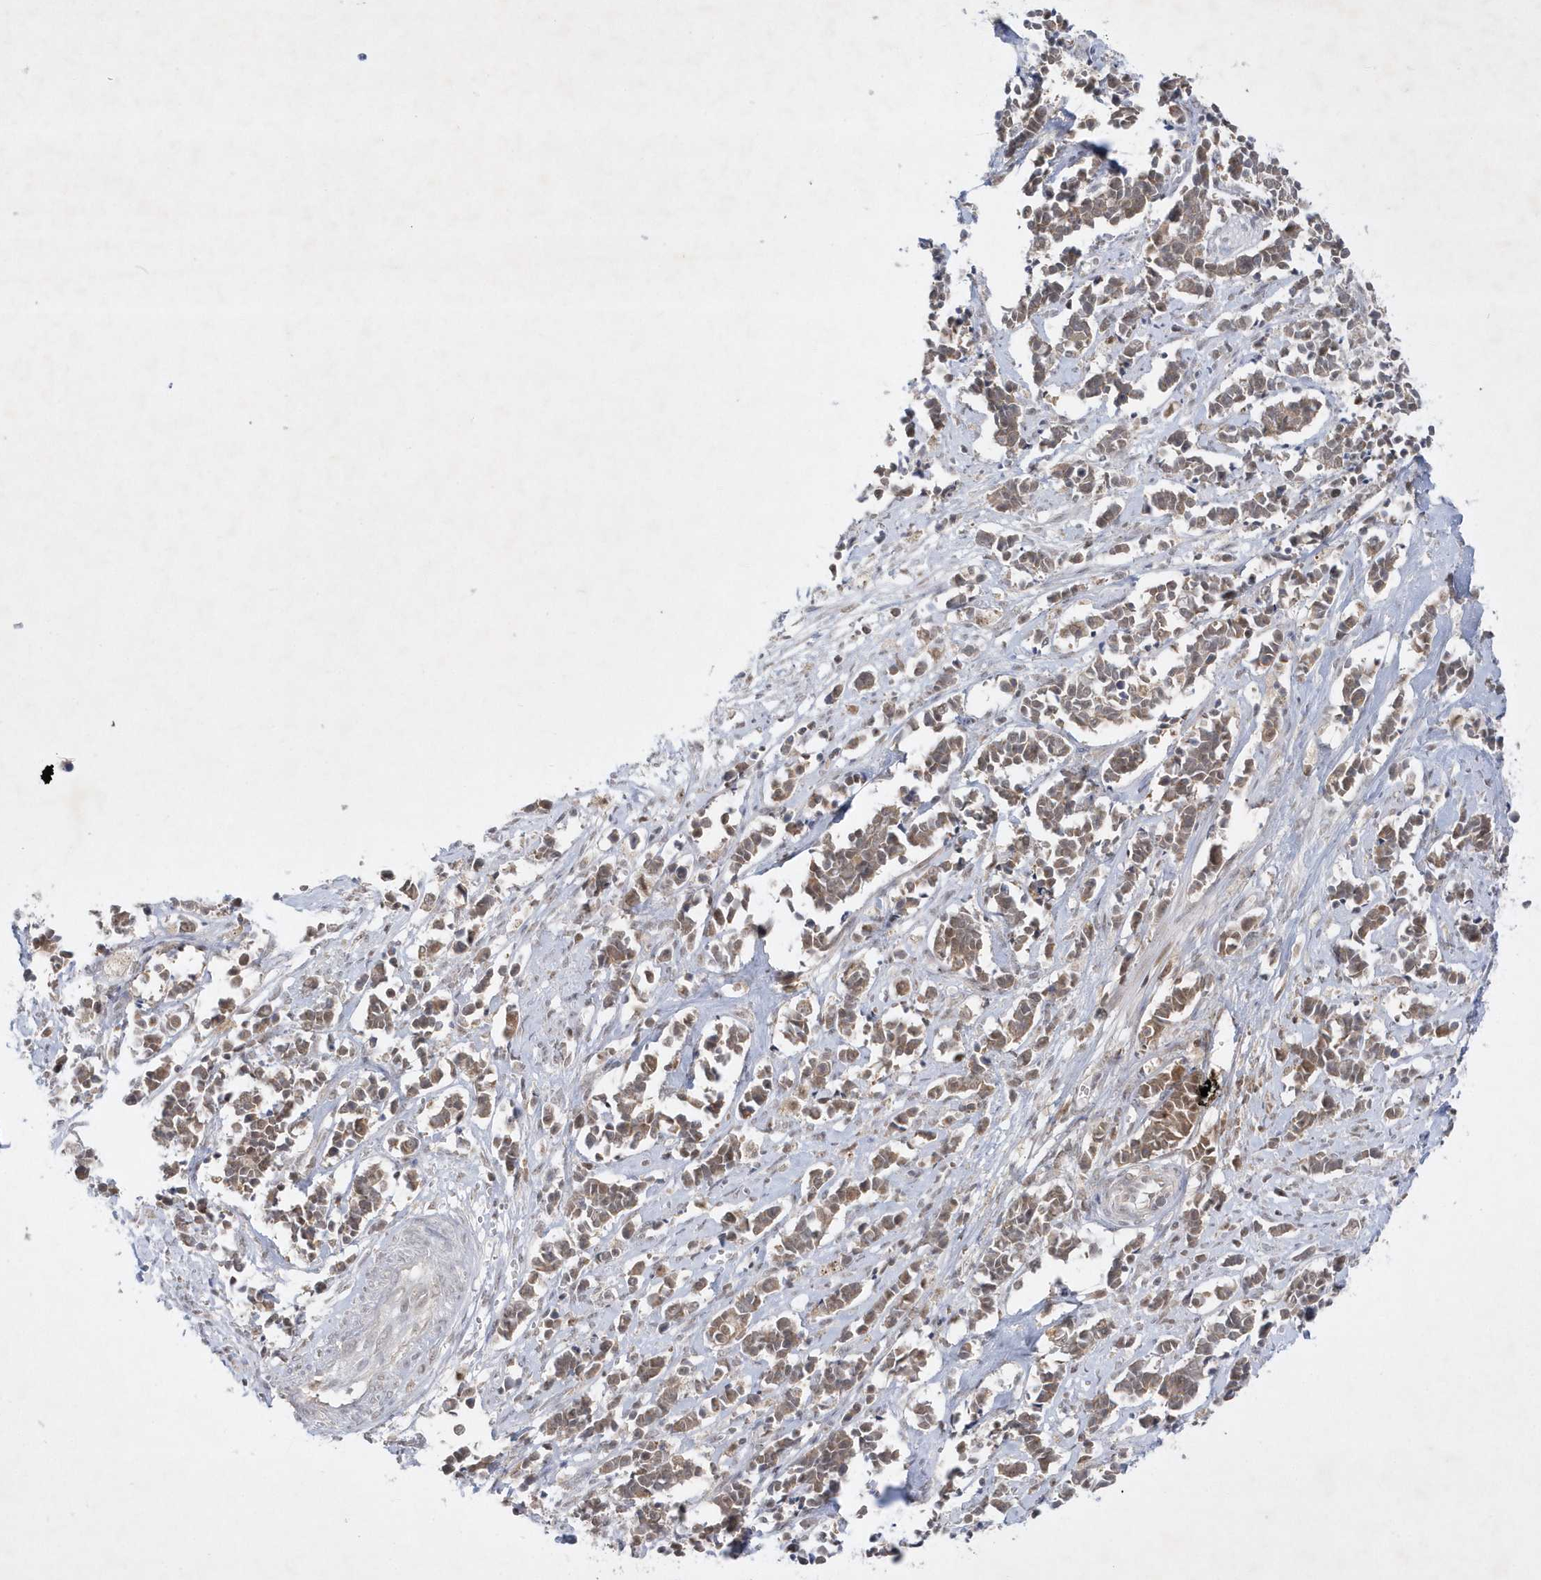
{"staining": {"intensity": "weak", "quantity": ">75%", "location": "cytoplasmic/membranous,nuclear"}, "tissue": "cervical cancer", "cell_type": "Tumor cells", "image_type": "cancer", "snomed": [{"axis": "morphology", "description": "Normal tissue, NOS"}, {"axis": "morphology", "description": "Squamous cell carcinoma, NOS"}, {"axis": "topography", "description": "Cervix"}], "caption": "Immunohistochemistry (IHC) (DAB) staining of cervical squamous cell carcinoma displays weak cytoplasmic/membranous and nuclear protein expression in about >75% of tumor cells.", "gene": "CPSF3", "patient": {"sex": "female", "age": 35}}